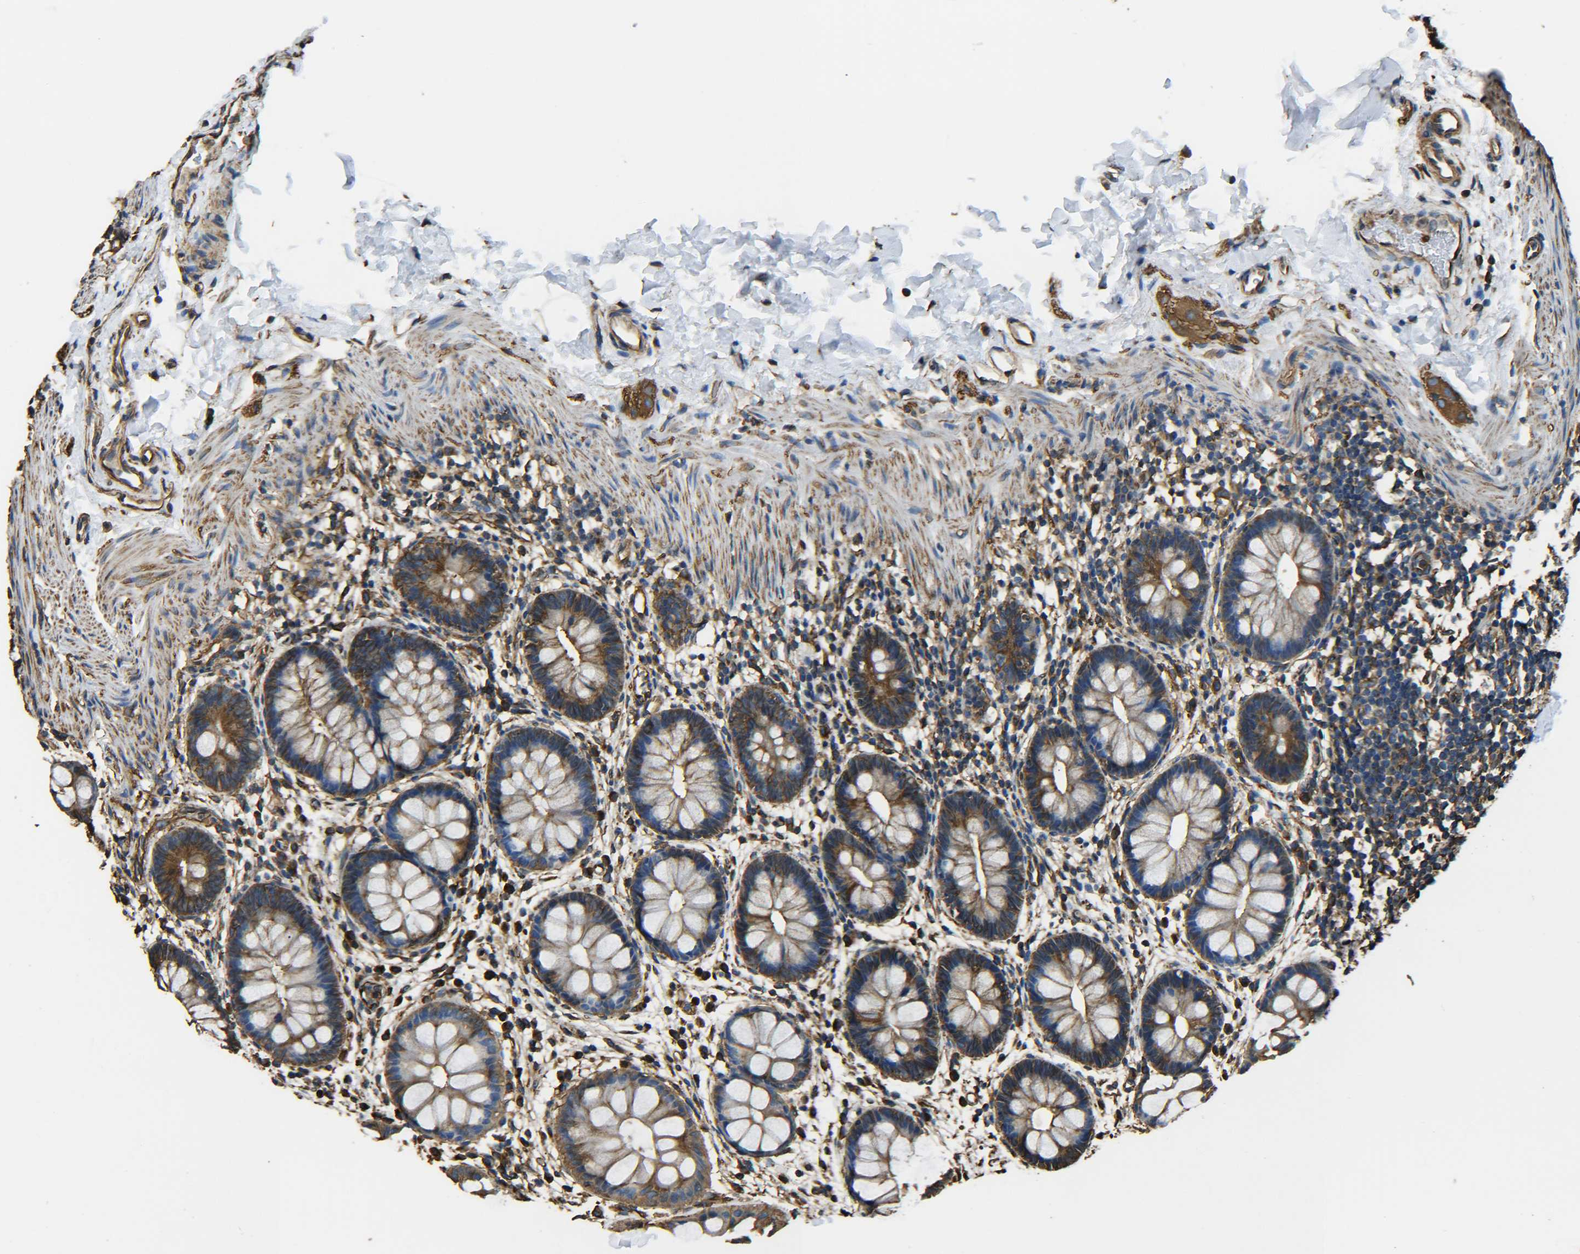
{"staining": {"intensity": "moderate", "quantity": ">75%", "location": "cytoplasmic/membranous"}, "tissue": "rectum", "cell_type": "Glandular cells", "image_type": "normal", "snomed": [{"axis": "morphology", "description": "Normal tissue, NOS"}, {"axis": "topography", "description": "Rectum"}], "caption": "DAB immunohistochemical staining of benign human rectum exhibits moderate cytoplasmic/membranous protein expression in approximately >75% of glandular cells.", "gene": "TUBB", "patient": {"sex": "female", "age": 24}}